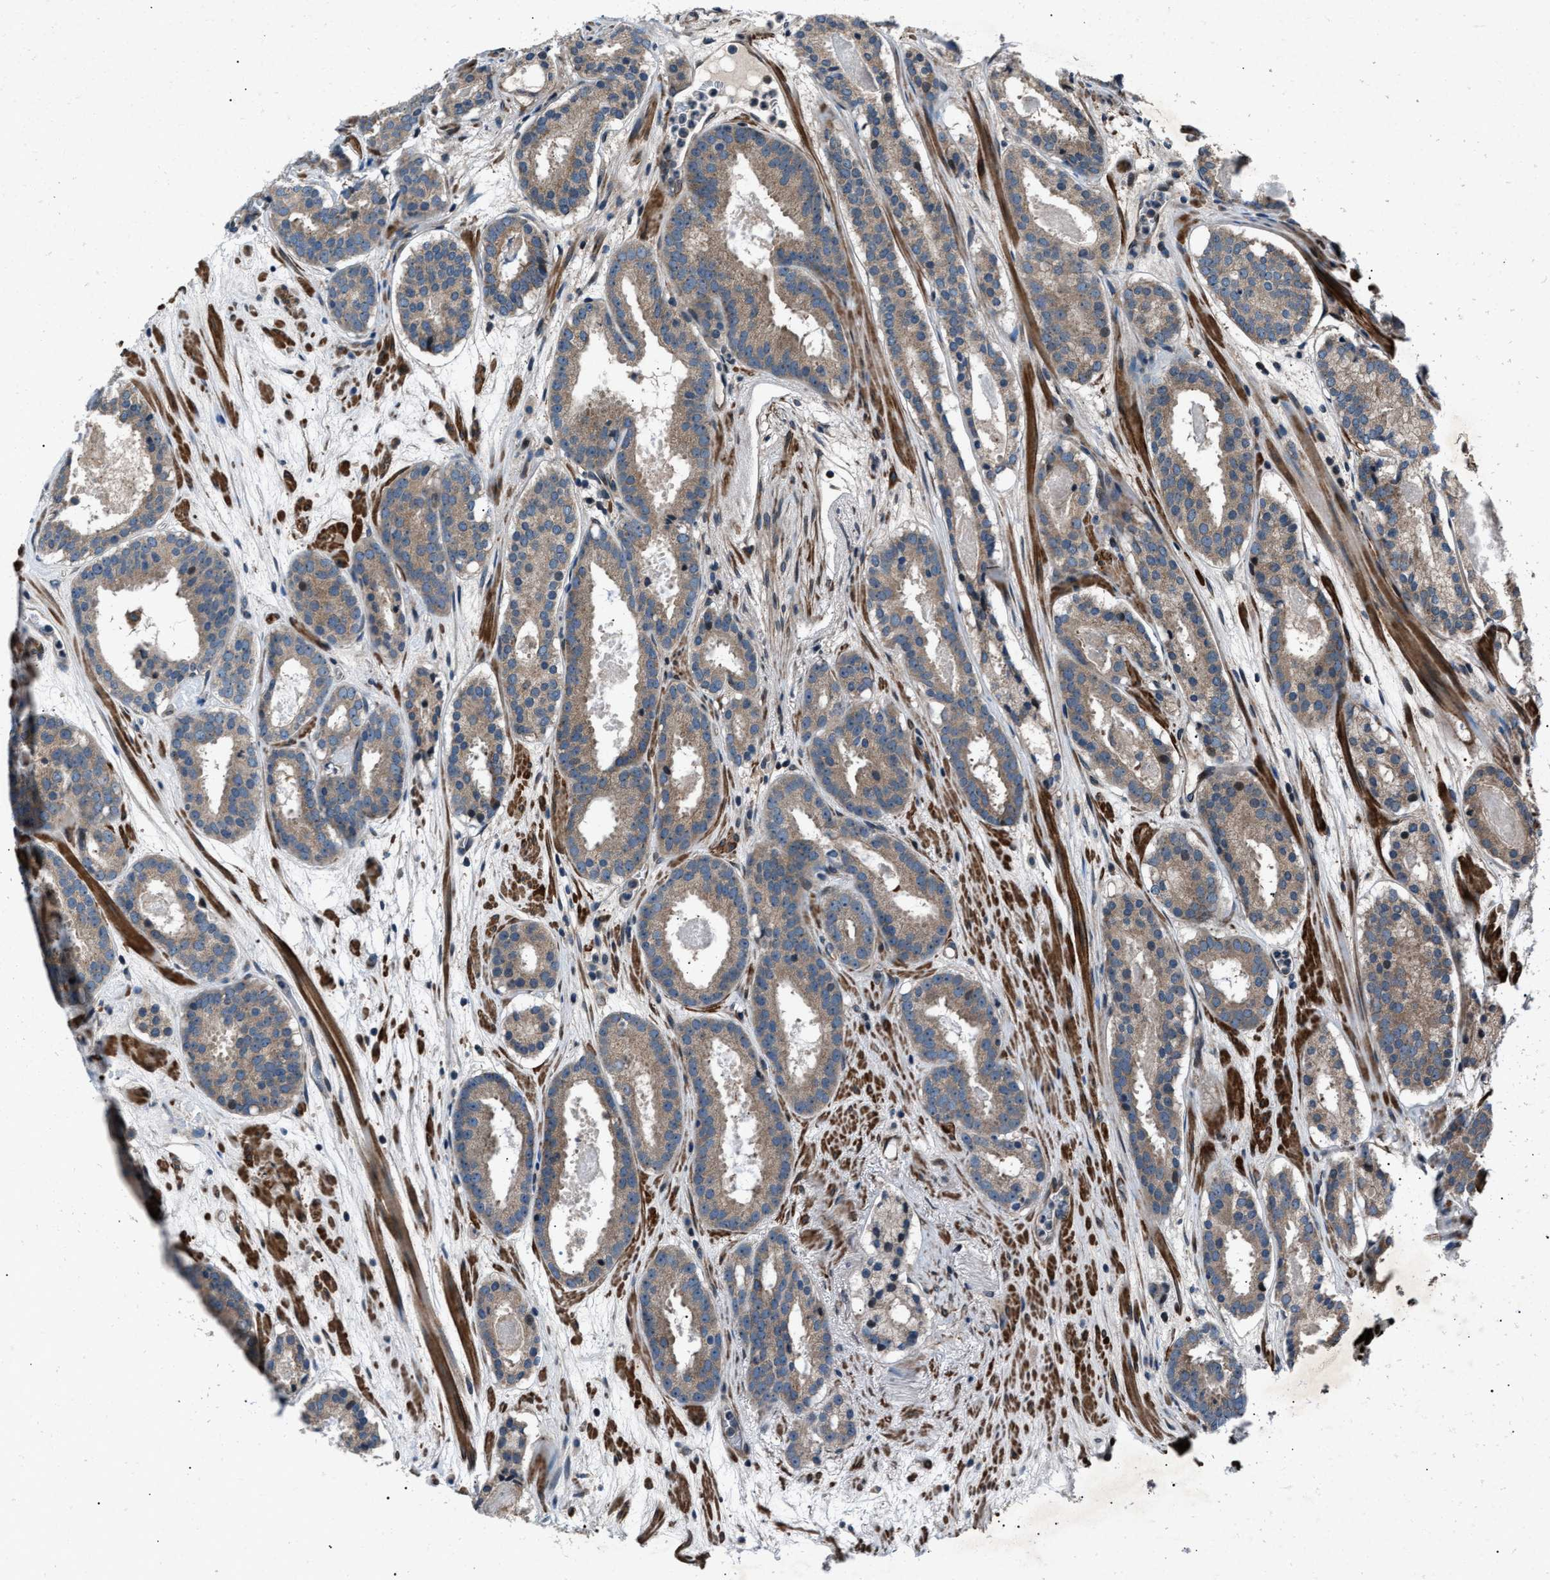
{"staining": {"intensity": "weak", "quantity": ">75%", "location": "cytoplasmic/membranous"}, "tissue": "prostate cancer", "cell_type": "Tumor cells", "image_type": "cancer", "snomed": [{"axis": "morphology", "description": "Adenocarcinoma, Low grade"}, {"axis": "topography", "description": "Prostate"}], "caption": "Low-grade adenocarcinoma (prostate) stained with a protein marker shows weak staining in tumor cells.", "gene": "DYNC2I1", "patient": {"sex": "male", "age": 69}}